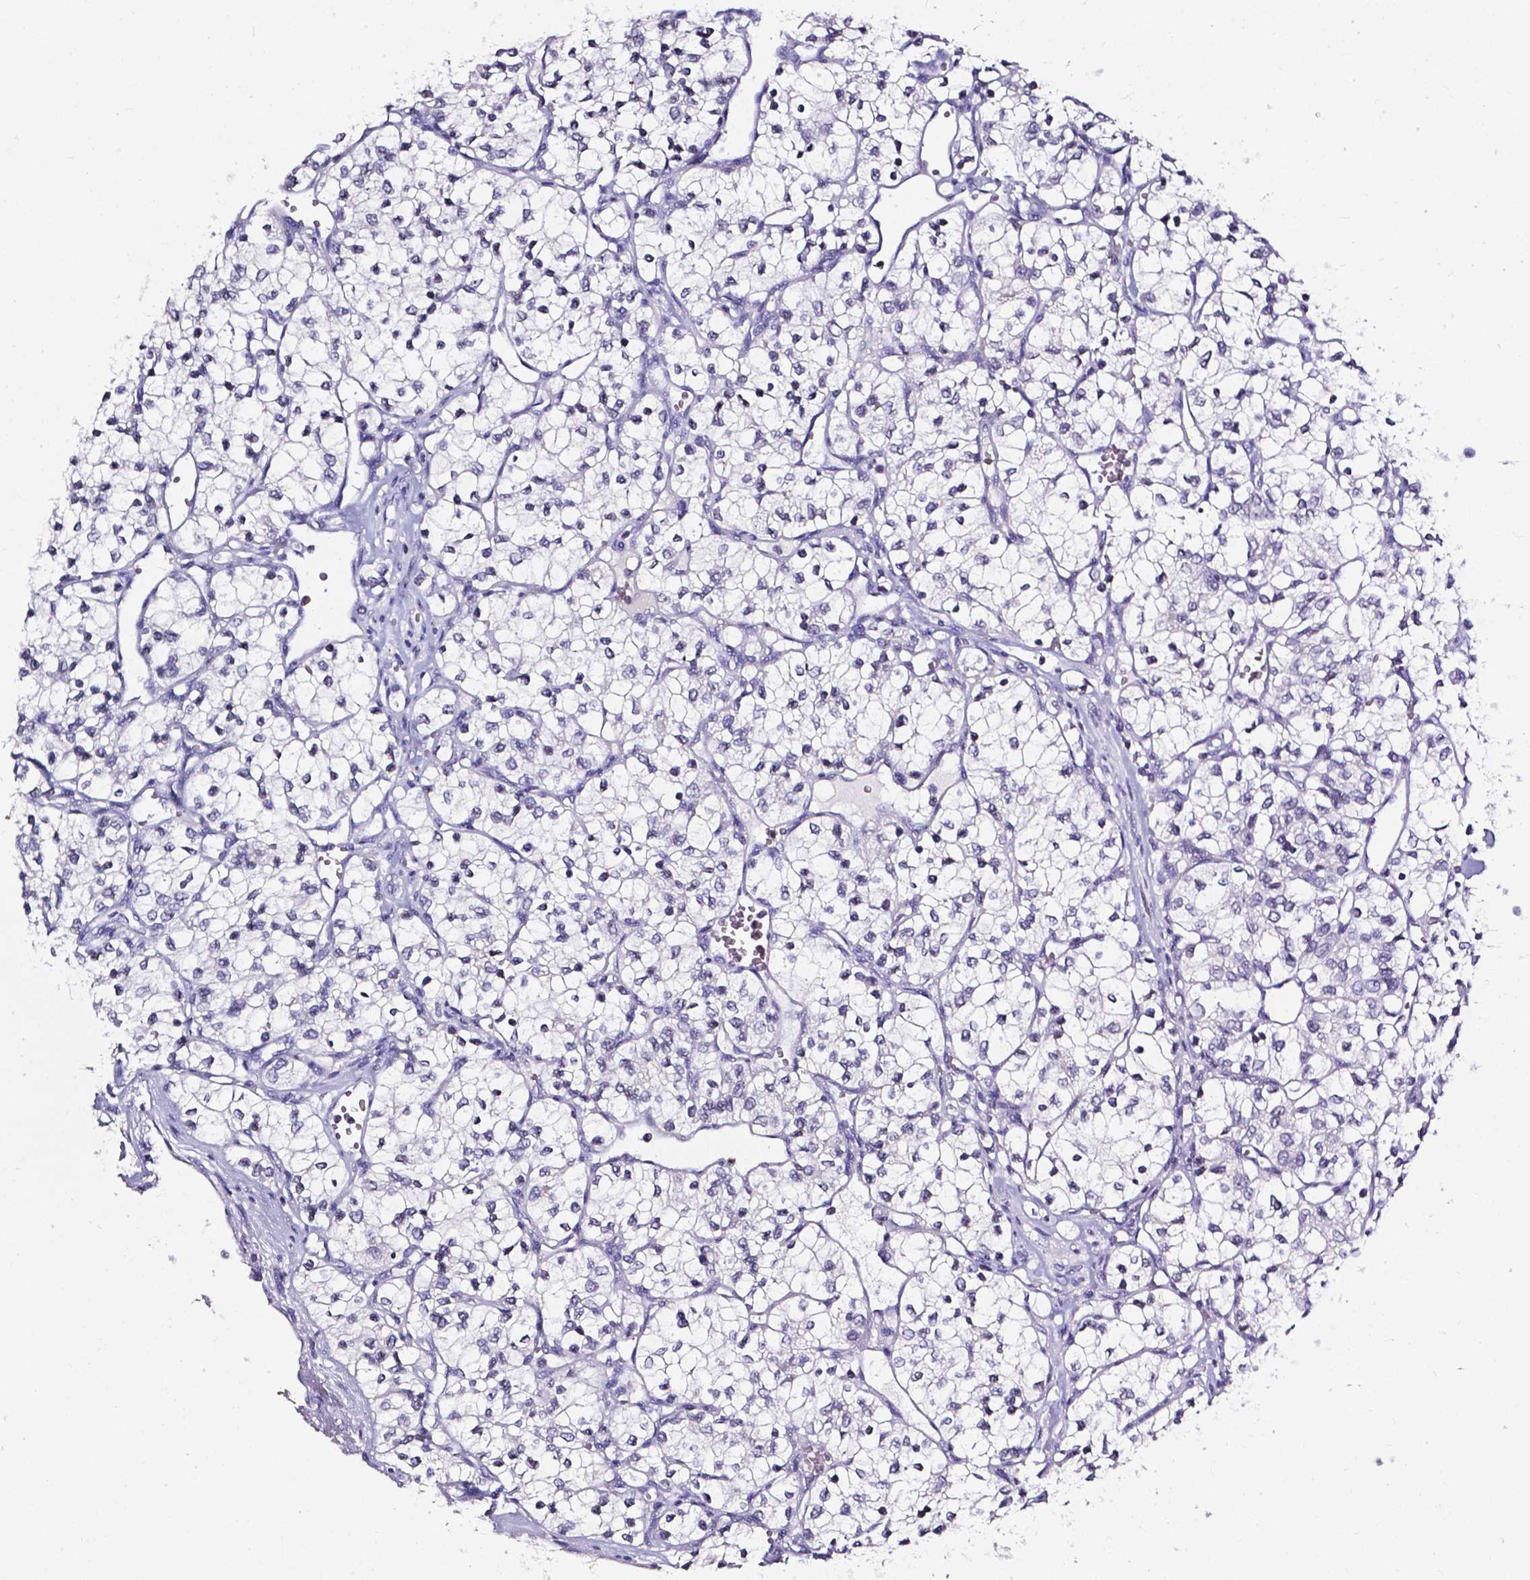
{"staining": {"intensity": "negative", "quantity": "none", "location": "none"}, "tissue": "renal cancer", "cell_type": "Tumor cells", "image_type": "cancer", "snomed": [{"axis": "morphology", "description": "Adenocarcinoma, NOS"}, {"axis": "topography", "description": "Kidney"}], "caption": "Immunohistochemistry (IHC) histopathology image of neoplastic tissue: human renal cancer (adenocarcinoma) stained with DAB demonstrates no significant protein positivity in tumor cells. The staining is performed using DAB (3,3'-diaminobenzidine) brown chromogen with nuclei counter-stained in using hematoxylin.", "gene": "AKR1B10", "patient": {"sex": "female", "age": 69}}